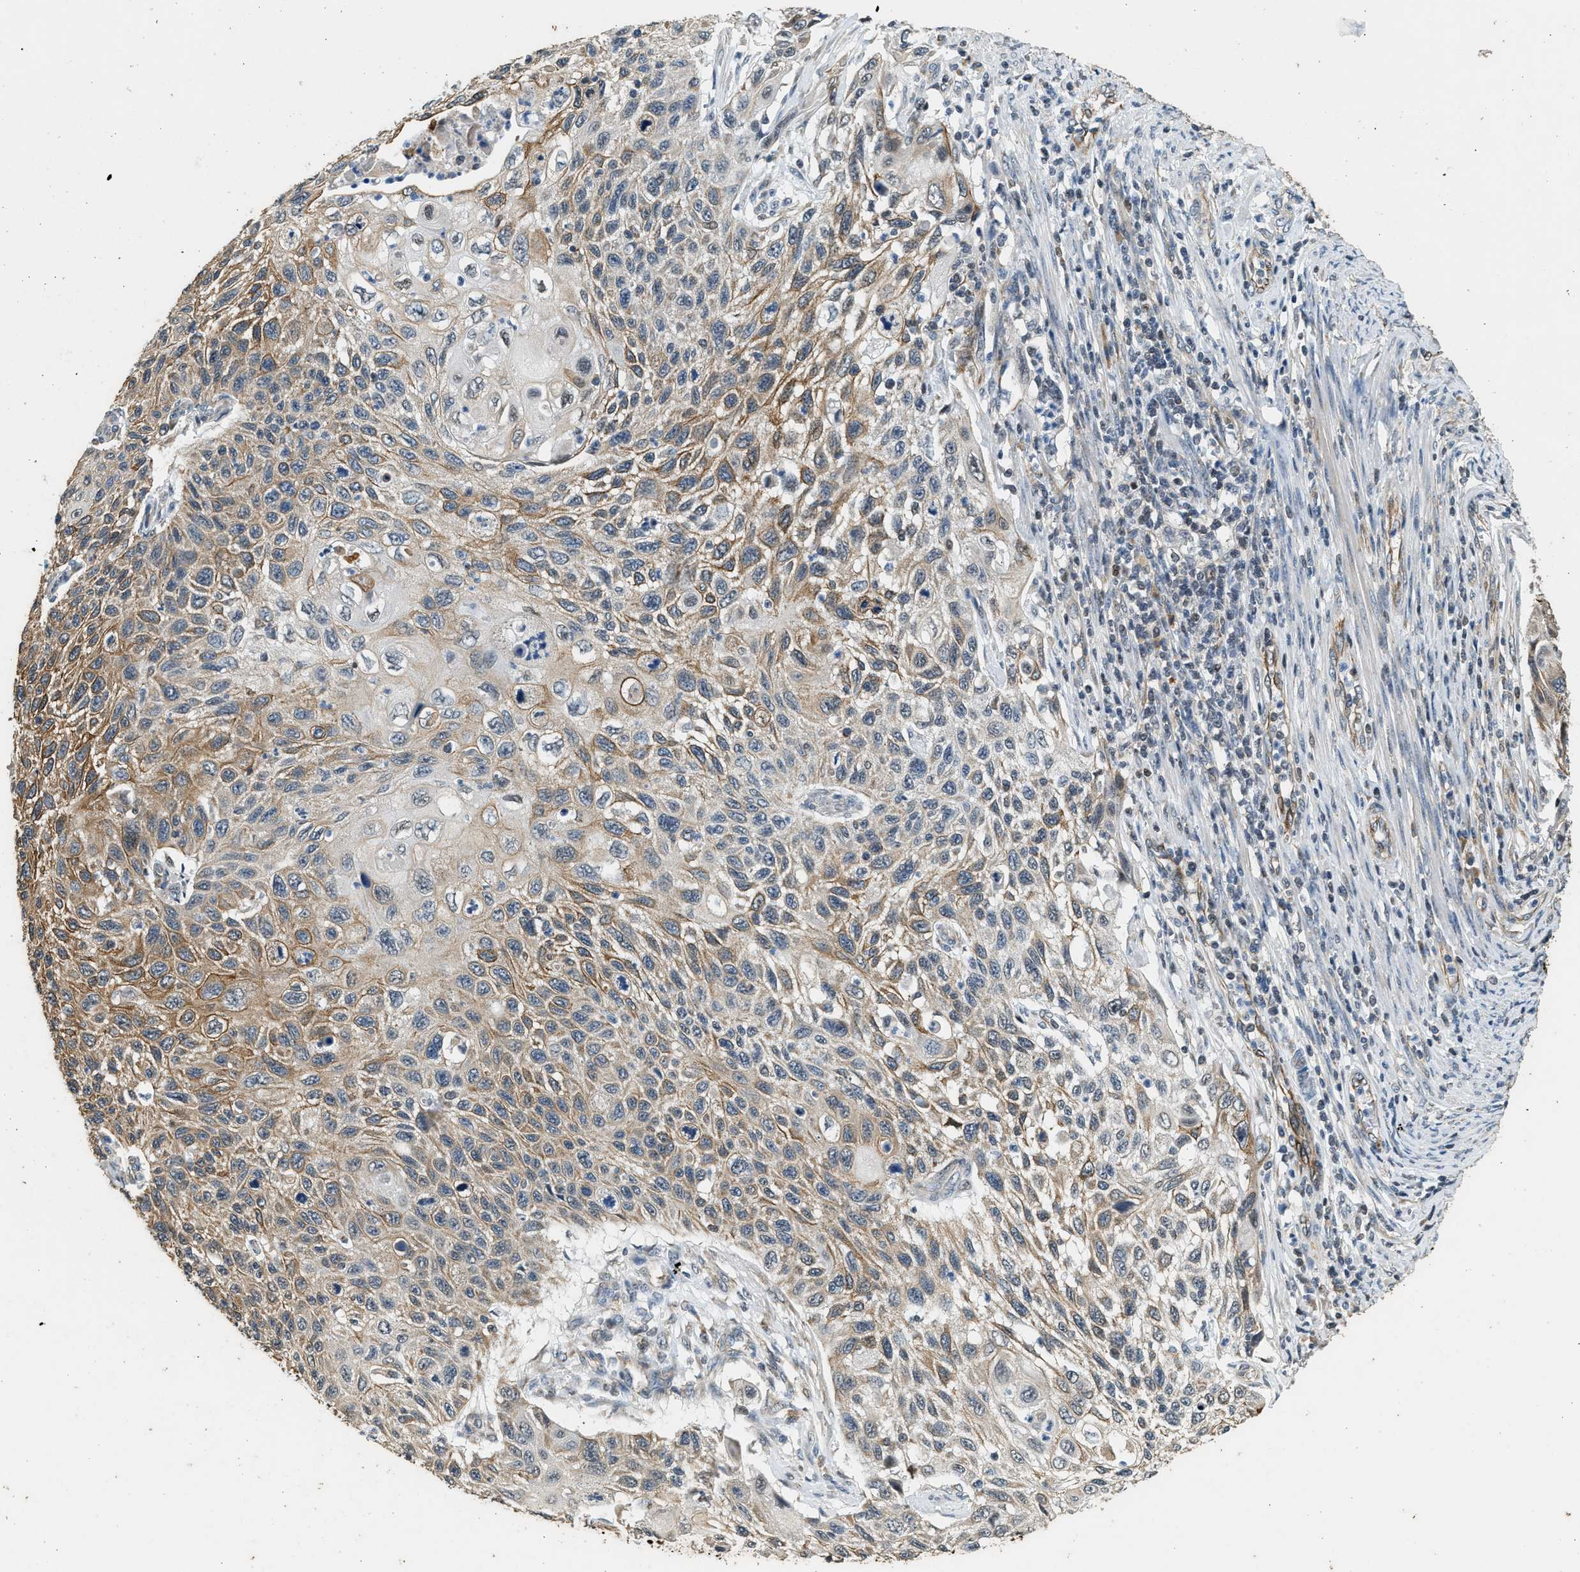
{"staining": {"intensity": "moderate", "quantity": ">75%", "location": "cytoplasmic/membranous"}, "tissue": "cervical cancer", "cell_type": "Tumor cells", "image_type": "cancer", "snomed": [{"axis": "morphology", "description": "Squamous cell carcinoma, NOS"}, {"axis": "topography", "description": "Cervix"}], "caption": "This micrograph displays immunohistochemistry staining of cervical squamous cell carcinoma, with medium moderate cytoplasmic/membranous staining in about >75% of tumor cells.", "gene": "PCLO", "patient": {"sex": "female", "age": 70}}